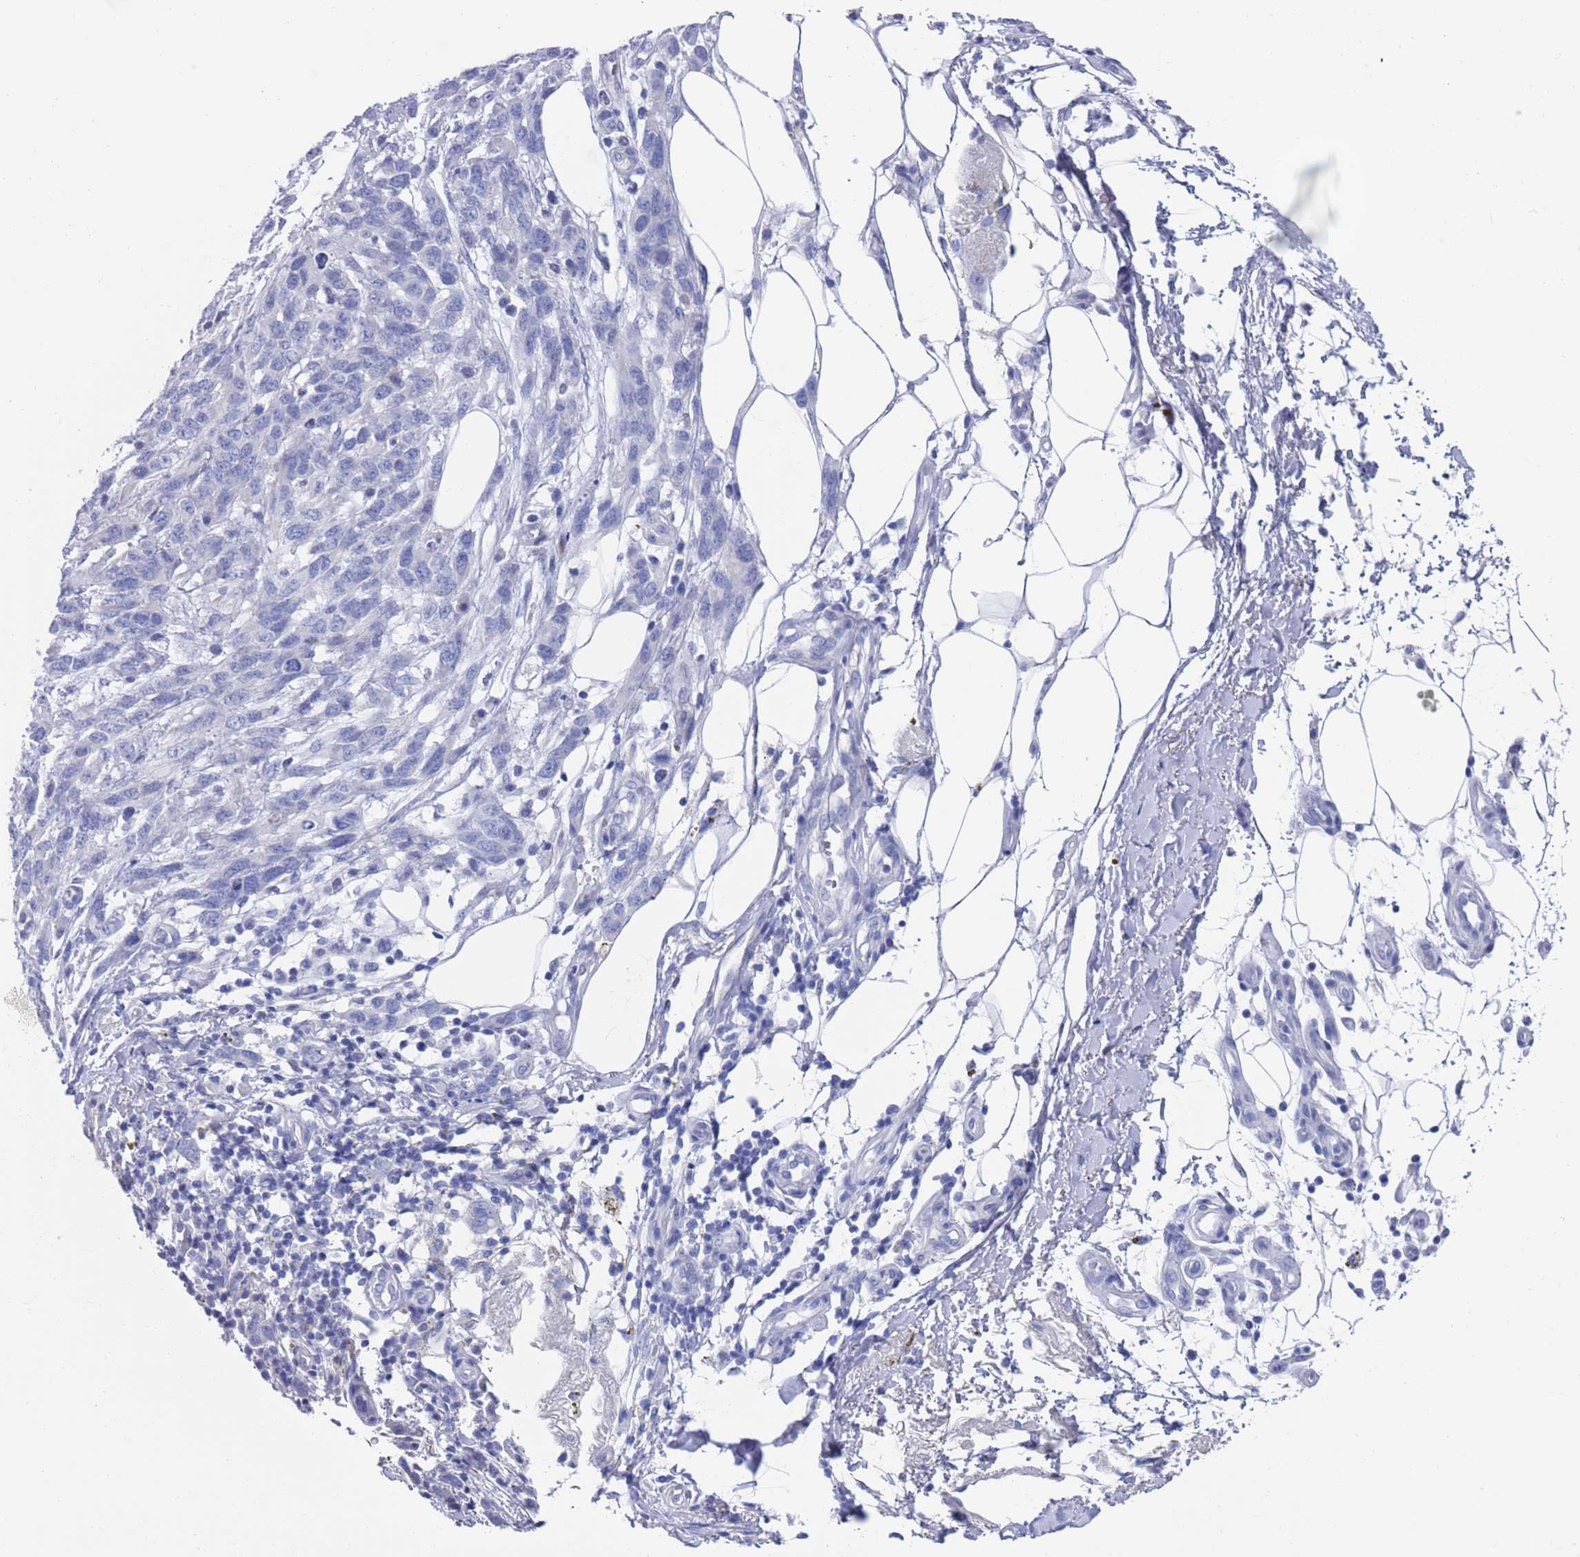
{"staining": {"intensity": "negative", "quantity": "none", "location": "none"}, "tissue": "melanoma", "cell_type": "Tumor cells", "image_type": "cancer", "snomed": [{"axis": "morphology", "description": "Normal morphology"}, {"axis": "morphology", "description": "Malignant melanoma, NOS"}, {"axis": "topography", "description": "Skin"}], "caption": "This image is of malignant melanoma stained with IHC to label a protein in brown with the nuclei are counter-stained blue. There is no staining in tumor cells.", "gene": "MTMR2", "patient": {"sex": "female", "age": 72}}